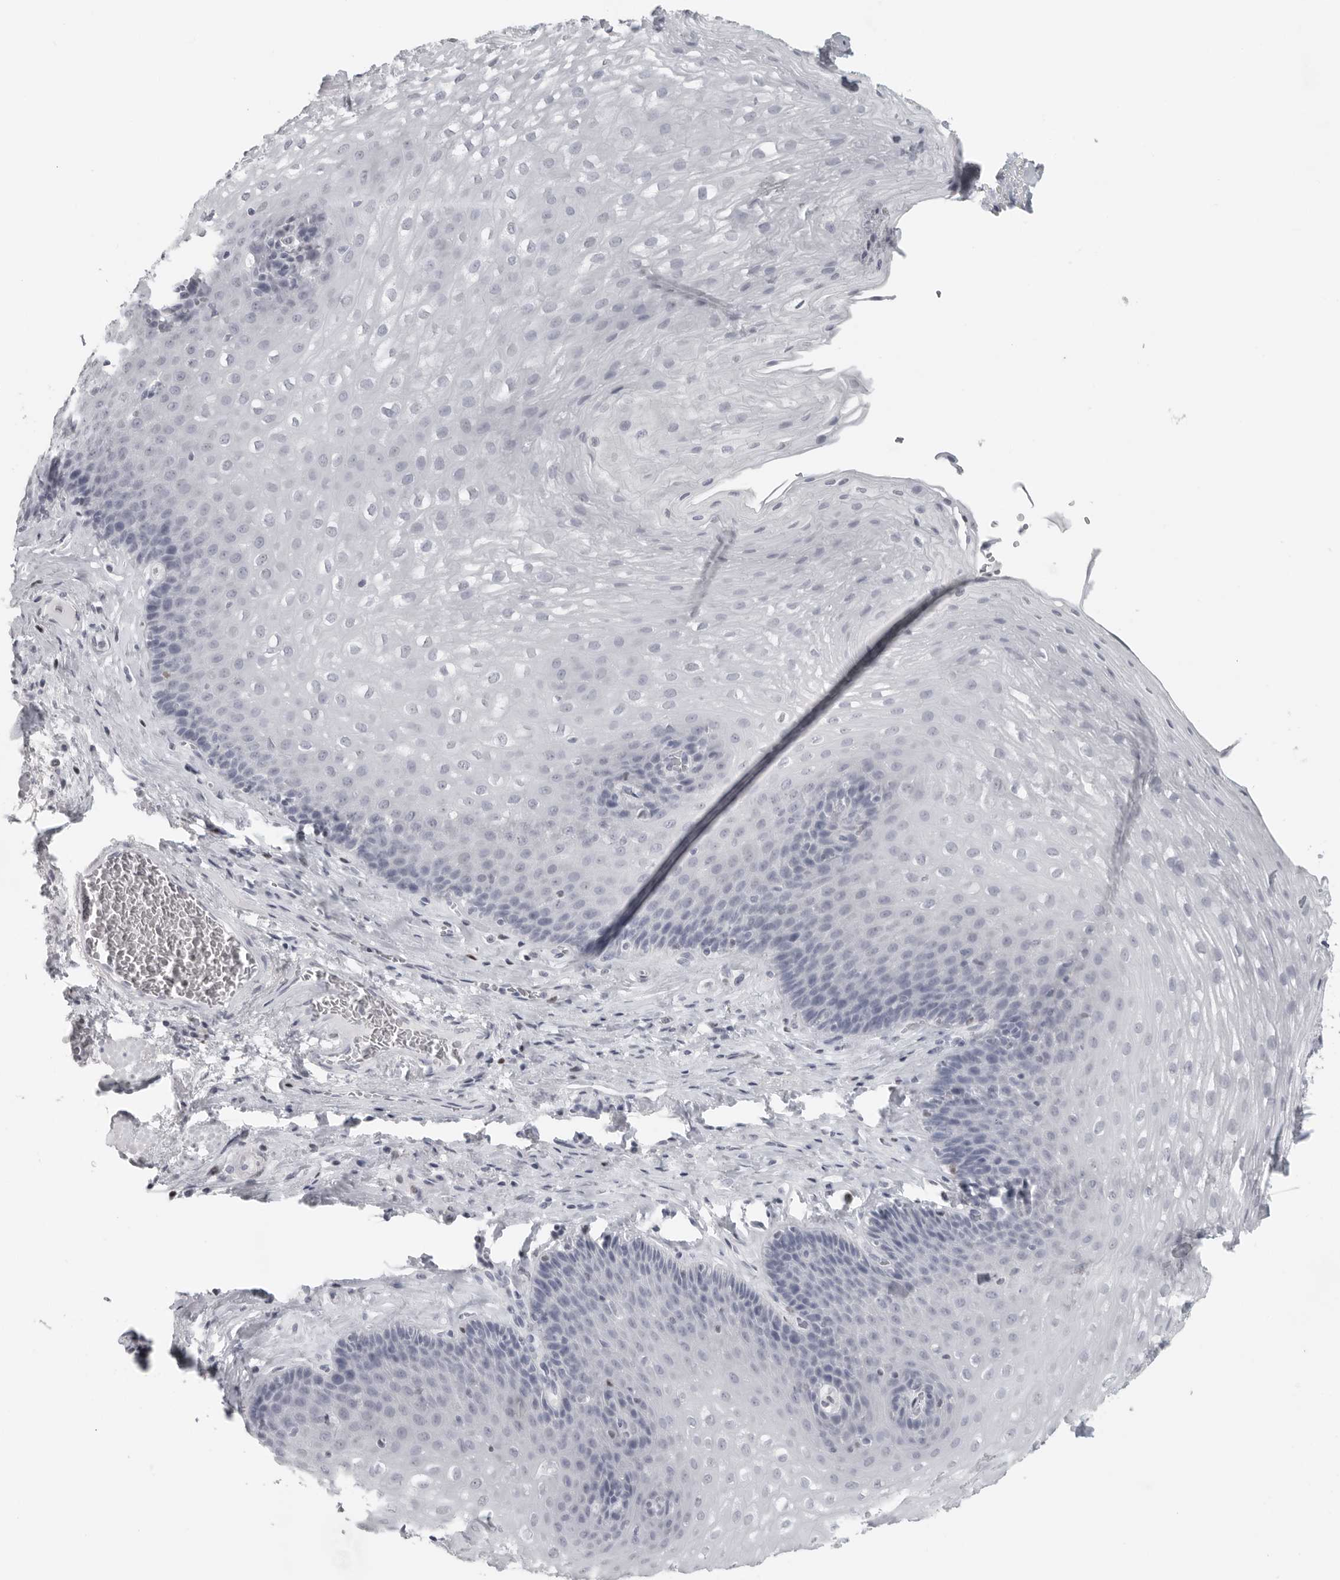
{"staining": {"intensity": "negative", "quantity": "none", "location": "none"}, "tissue": "esophagus", "cell_type": "Squamous epithelial cells", "image_type": "normal", "snomed": [{"axis": "morphology", "description": "Normal tissue, NOS"}, {"axis": "topography", "description": "Esophagus"}], "caption": "DAB (3,3'-diaminobenzidine) immunohistochemical staining of normal esophagus shows no significant expression in squamous epithelial cells. (DAB (3,3'-diaminobenzidine) immunohistochemistry visualized using brightfield microscopy, high magnification).", "gene": "SATB2", "patient": {"sex": "female", "age": 66}}